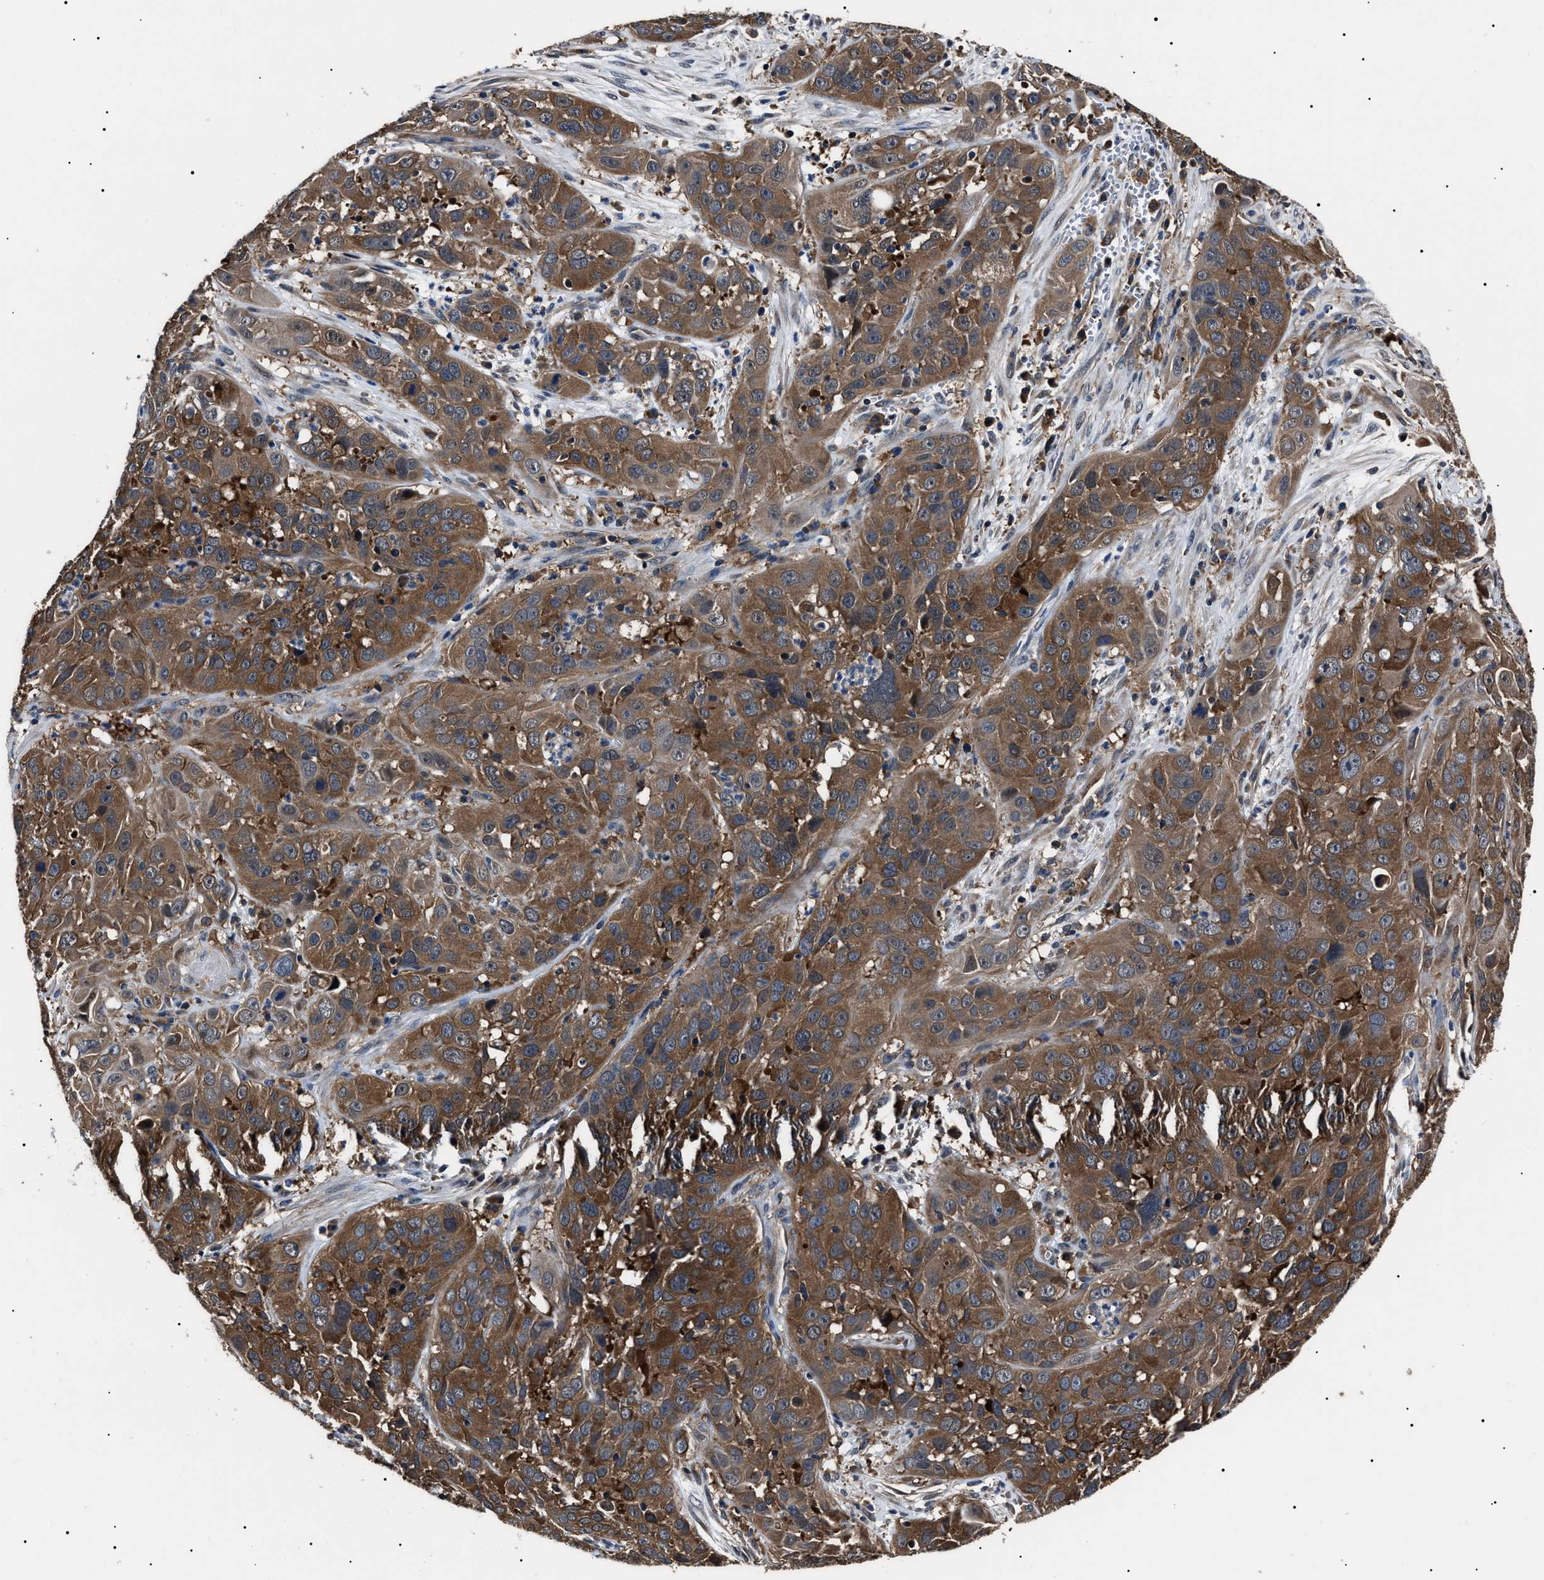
{"staining": {"intensity": "moderate", "quantity": ">75%", "location": "cytoplasmic/membranous"}, "tissue": "cervical cancer", "cell_type": "Tumor cells", "image_type": "cancer", "snomed": [{"axis": "morphology", "description": "Squamous cell carcinoma, NOS"}, {"axis": "topography", "description": "Cervix"}], "caption": "The histopathology image demonstrates staining of cervical cancer, revealing moderate cytoplasmic/membranous protein staining (brown color) within tumor cells.", "gene": "CCT8", "patient": {"sex": "female", "age": 32}}